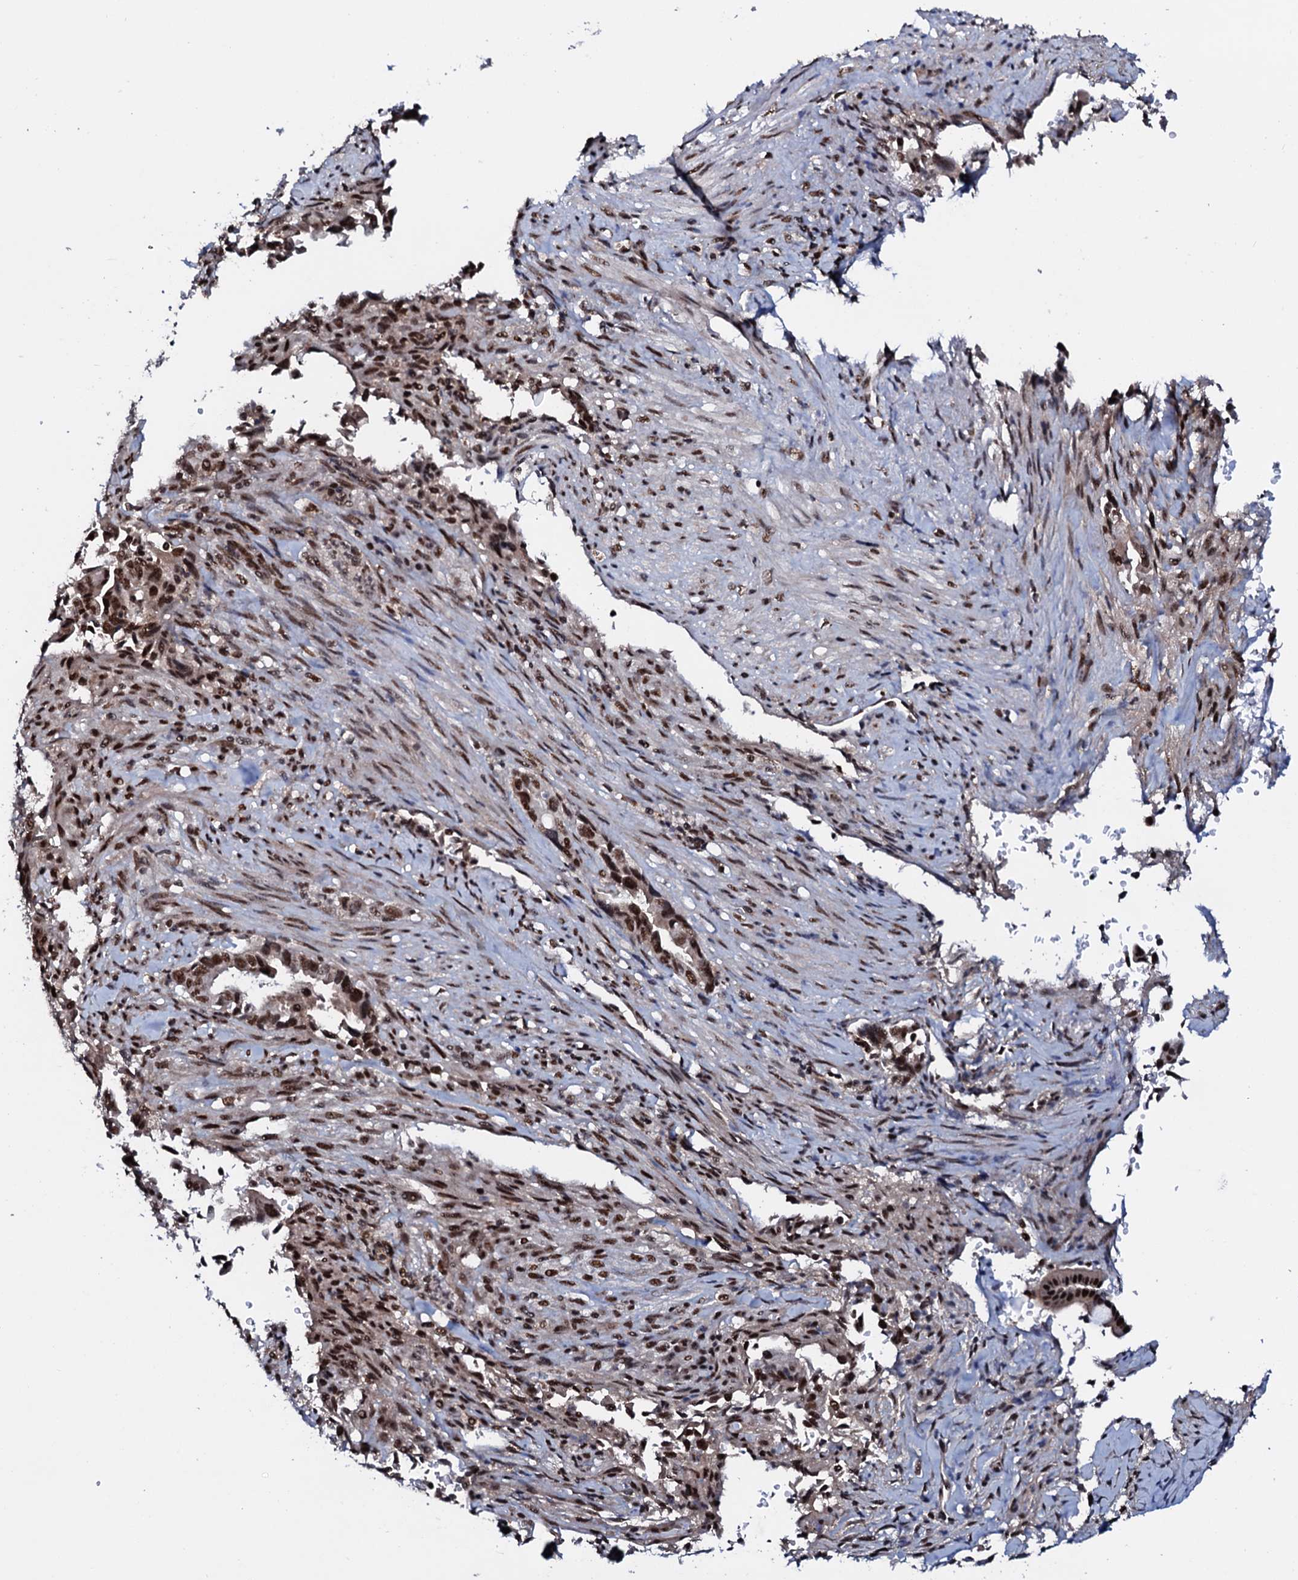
{"staining": {"intensity": "strong", "quantity": ">75%", "location": "nuclear"}, "tissue": "pancreatic cancer", "cell_type": "Tumor cells", "image_type": "cancer", "snomed": [{"axis": "morphology", "description": "Adenocarcinoma, NOS"}, {"axis": "topography", "description": "Pancreas"}], "caption": "Immunohistochemistry micrograph of human pancreatic adenocarcinoma stained for a protein (brown), which demonstrates high levels of strong nuclear expression in about >75% of tumor cells.", "gene": "PRPF18", "patient": {"sex": "male", "age": 70}}